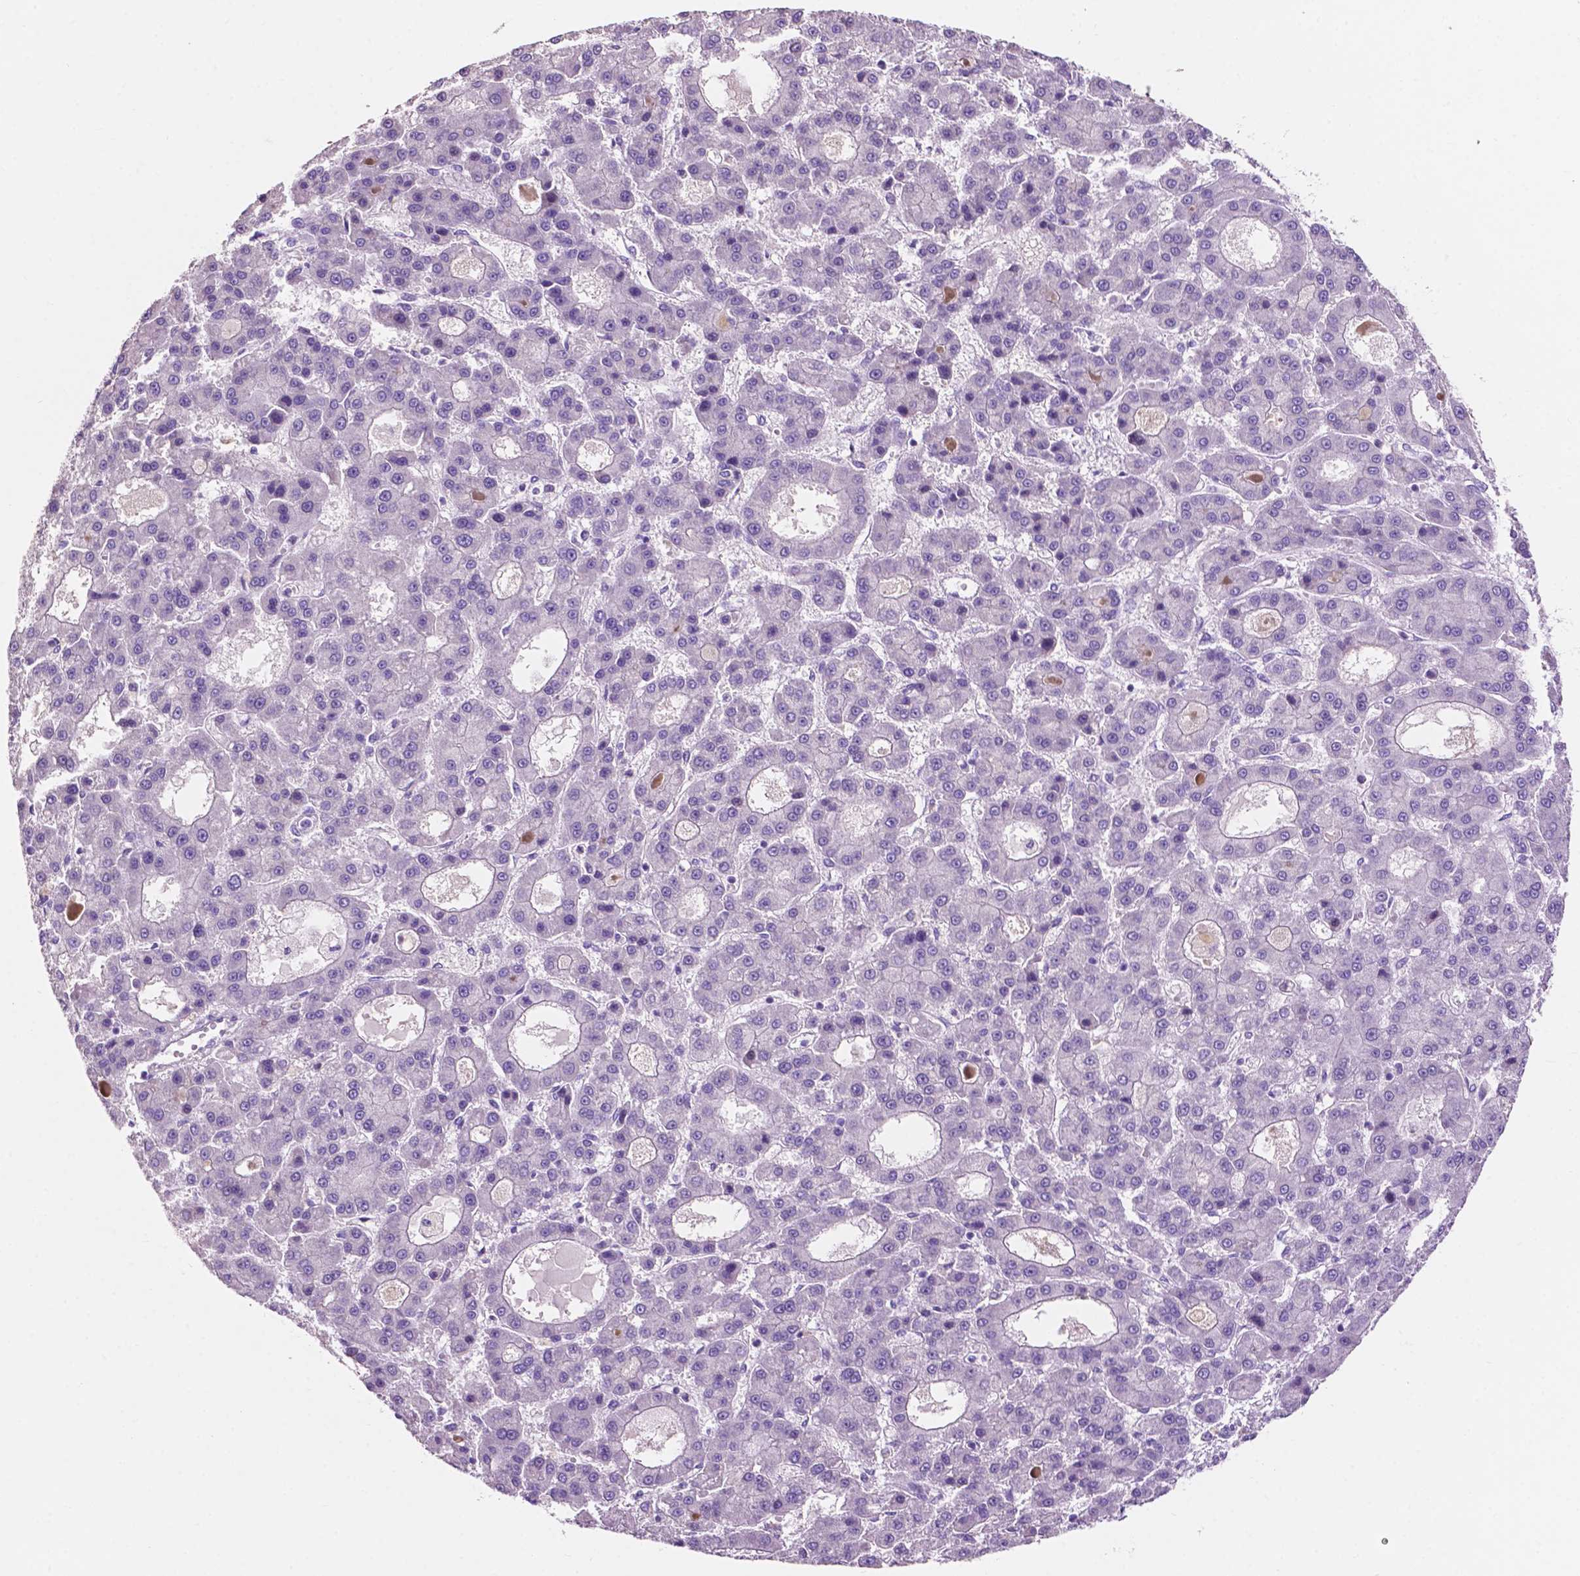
{"staining": {"intensity": "negative", "quantity": "none", "location": "none"}, "tissue": "liver cancer", "cell_type": "Tumor cells", "image_type": "cancer", "snomed": [{"axis": "morphology", "description": "Carcinoma, Hepatocellular, NOS"}, {"axis": "topography", "description": "Liver"}], "caption": "A histopathology image of hepatocellular carcinoma (liver) stained for a protein shows no brown staining in tumor cells.", "gene": "CLDN17", "patient": {"sex": "male", "age": 70}}